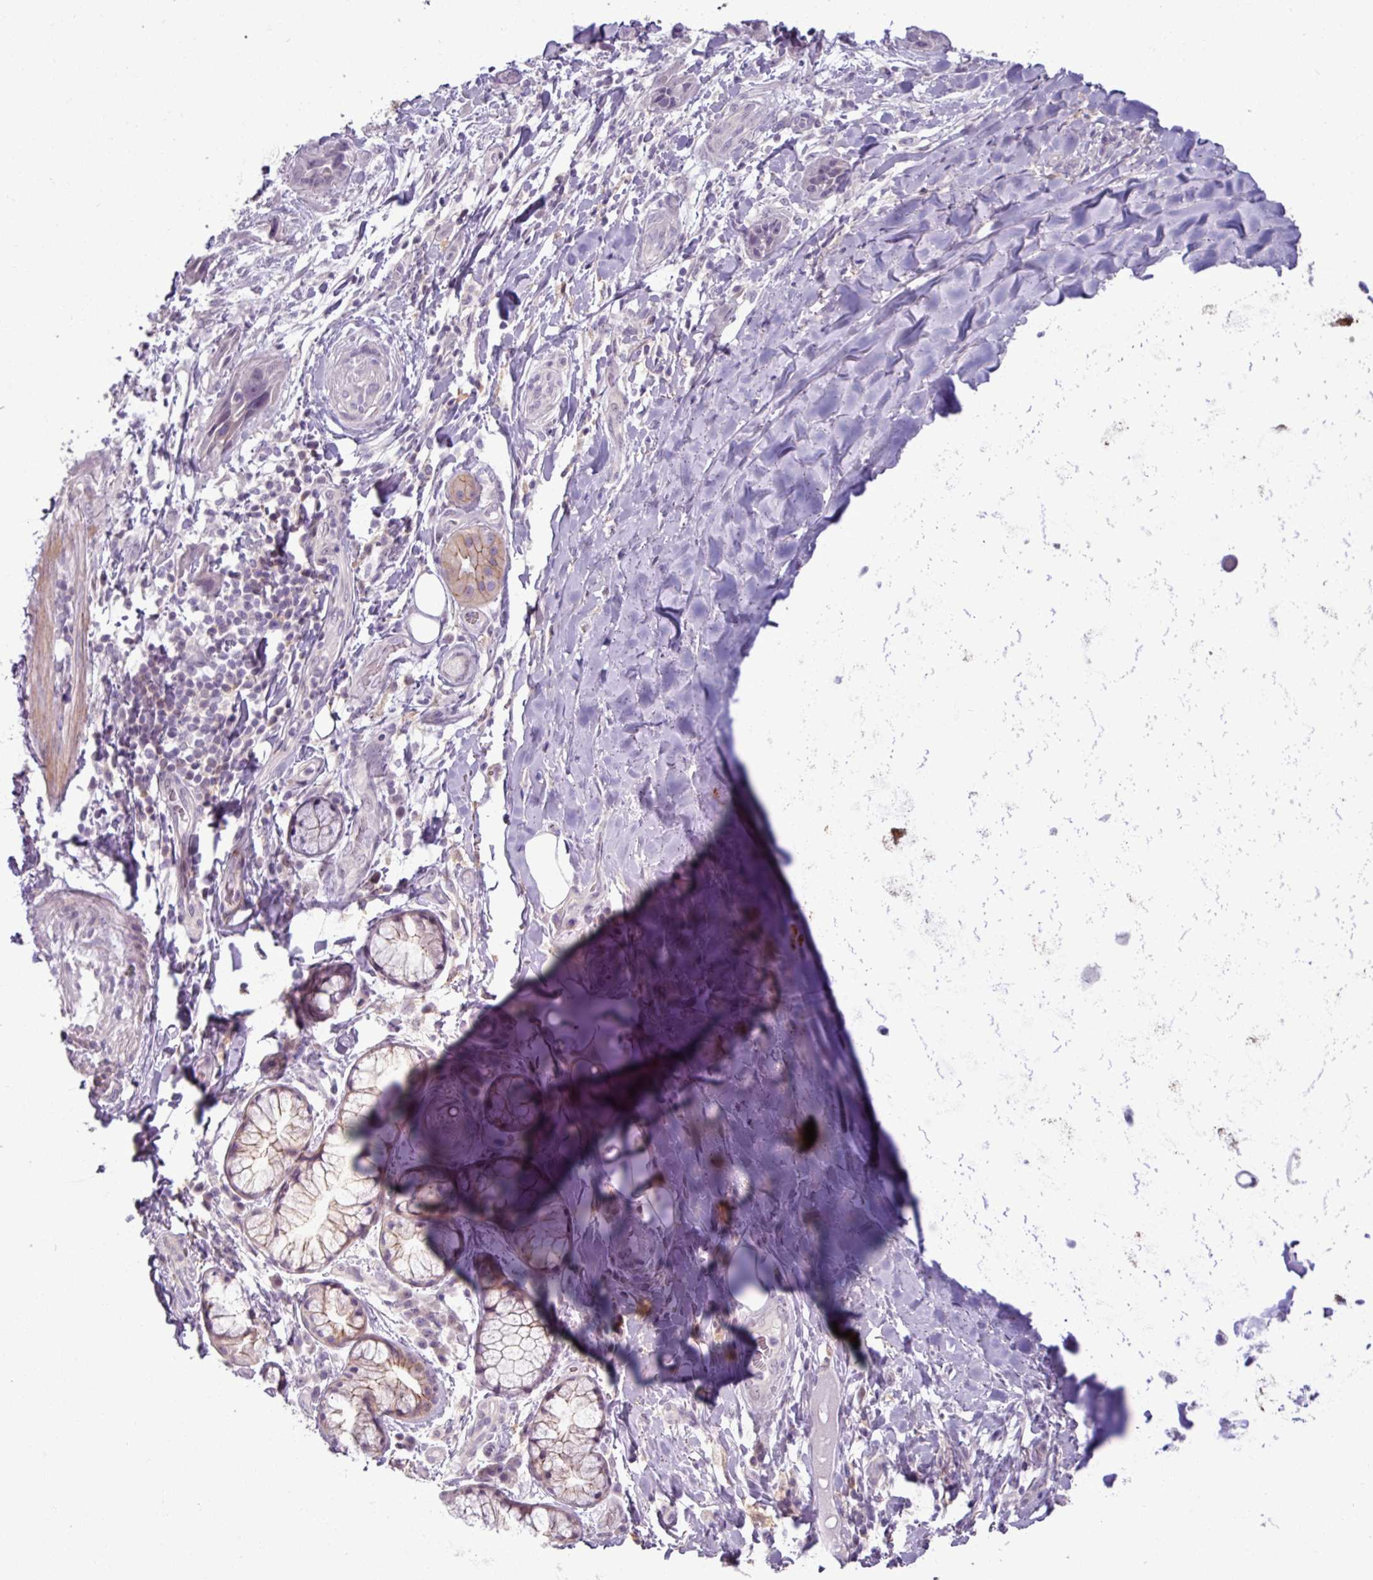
{"staining": {"intensity": "moderate", "quantity": ">75%", "location": "cytoplasmic/membranous"}, "tissue": "soft tissue", "cell_type": "Chondrocytes", "image_type": "normal", "snomed": [{"axis": "morphology", "description": "Normal tissue, NOS"}, {"axis": "morphology", "description": "Squamous cell carcinoma, NOS"}, {"axis": "topography", "description": "Bronchus"}, {"axis": "topography", "description": "Lung"}], "caption": "Immunohistochemical staining of unremarkable soft tissue exhibits medium levels of moderate cytoplasmic/membranous positivity in about >75% of chondrocytes.", "gene": "PNMA6A", "patient": {"sex": "female", "age": 70}}